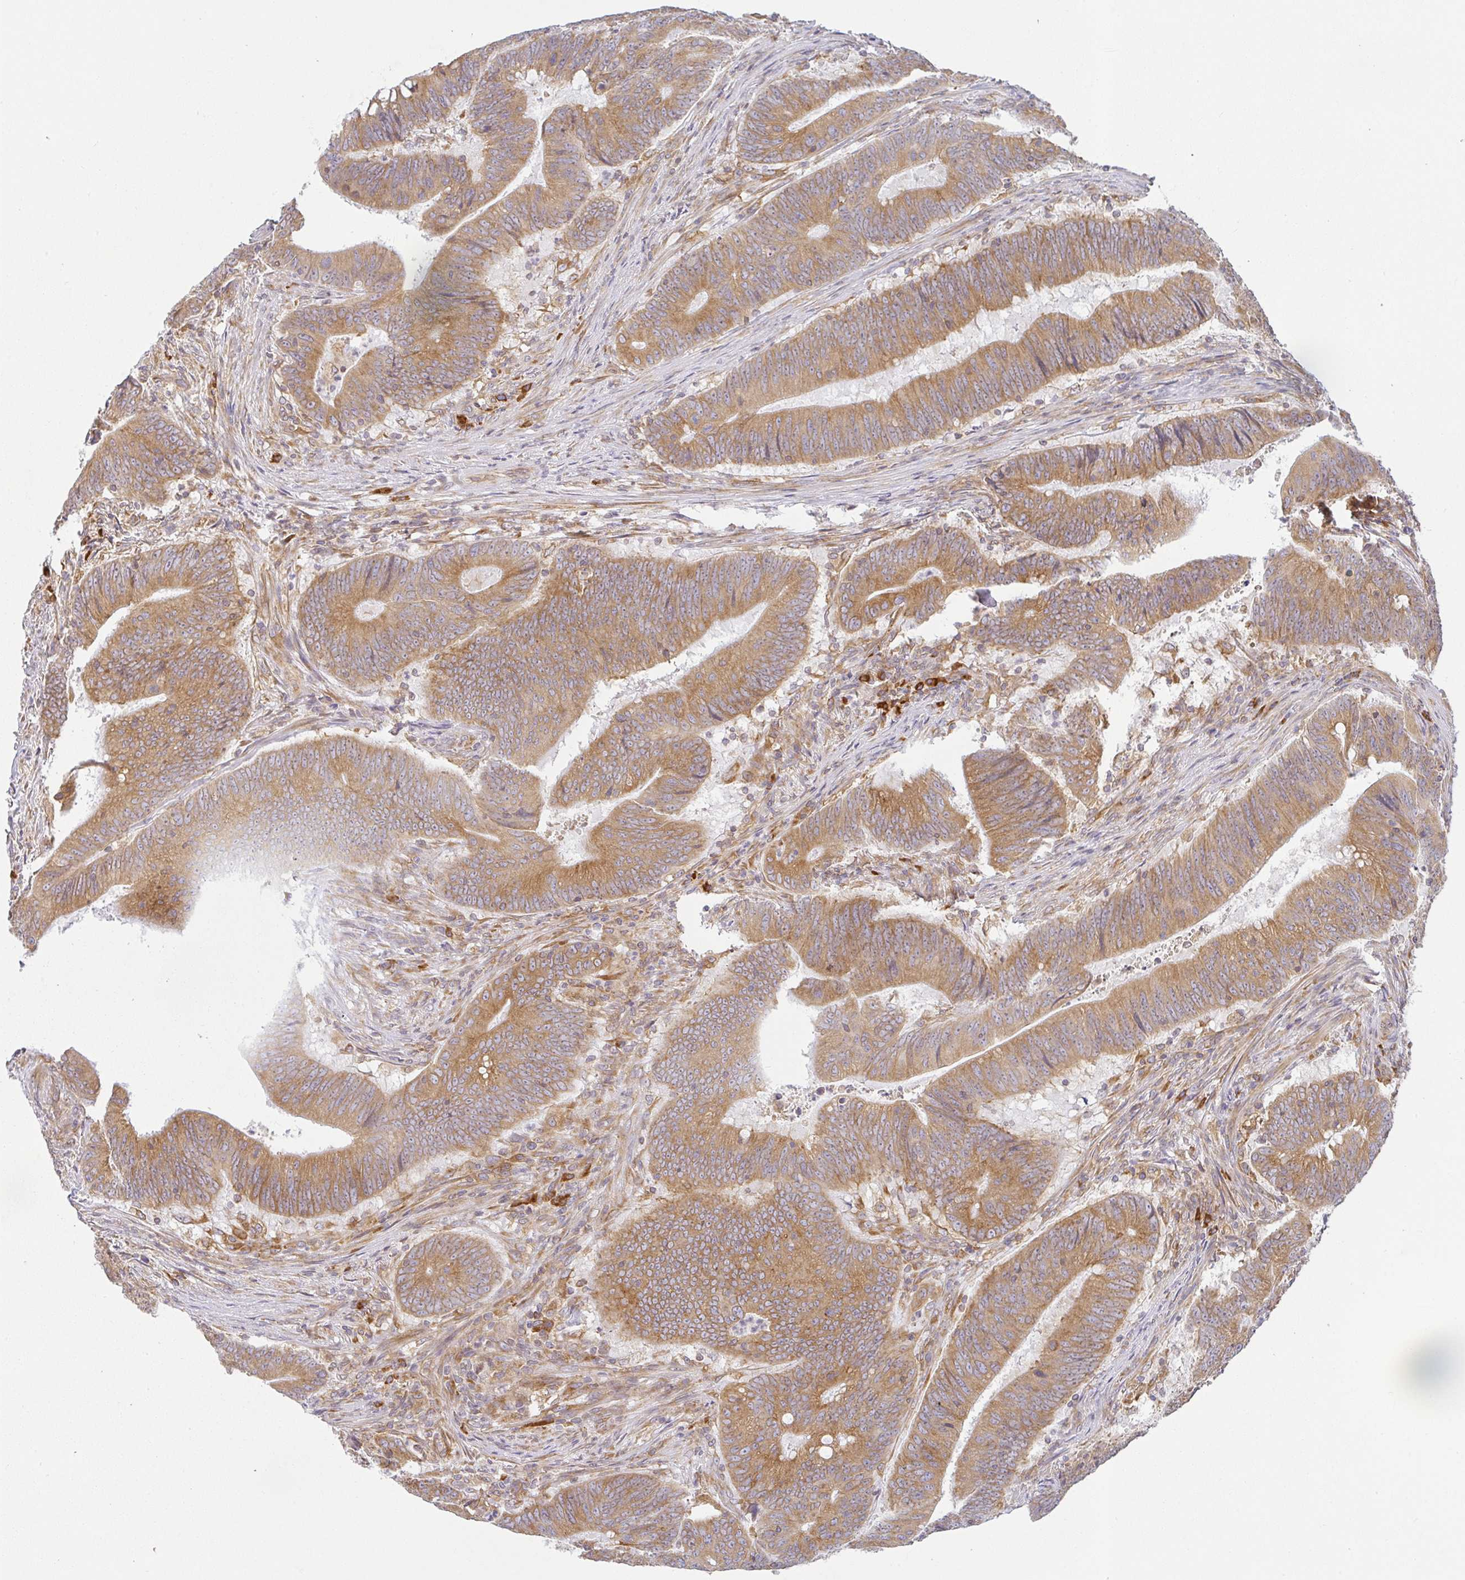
{"staining": {"intensity": "moderate", "quantity": ">75%", "location": "cytoplasmic/membranous"}, "tissue": "colorectal cancer", "cell_type": "Tumor cells", "image_type": "cancer", "snomed": [{"axis": "morphology", "description": "Adenocarcinoma, NOS"}, {"axis": "topography", "description": "Colon"}], "caption": "Human colorectal cancer stained for a protein (brown) shows moderate cytoplasmic/membranous positive staining in approximately >75% of tumor cells.", "gene": "DERL2", "patient": {"sex": "female", "age": 87}}